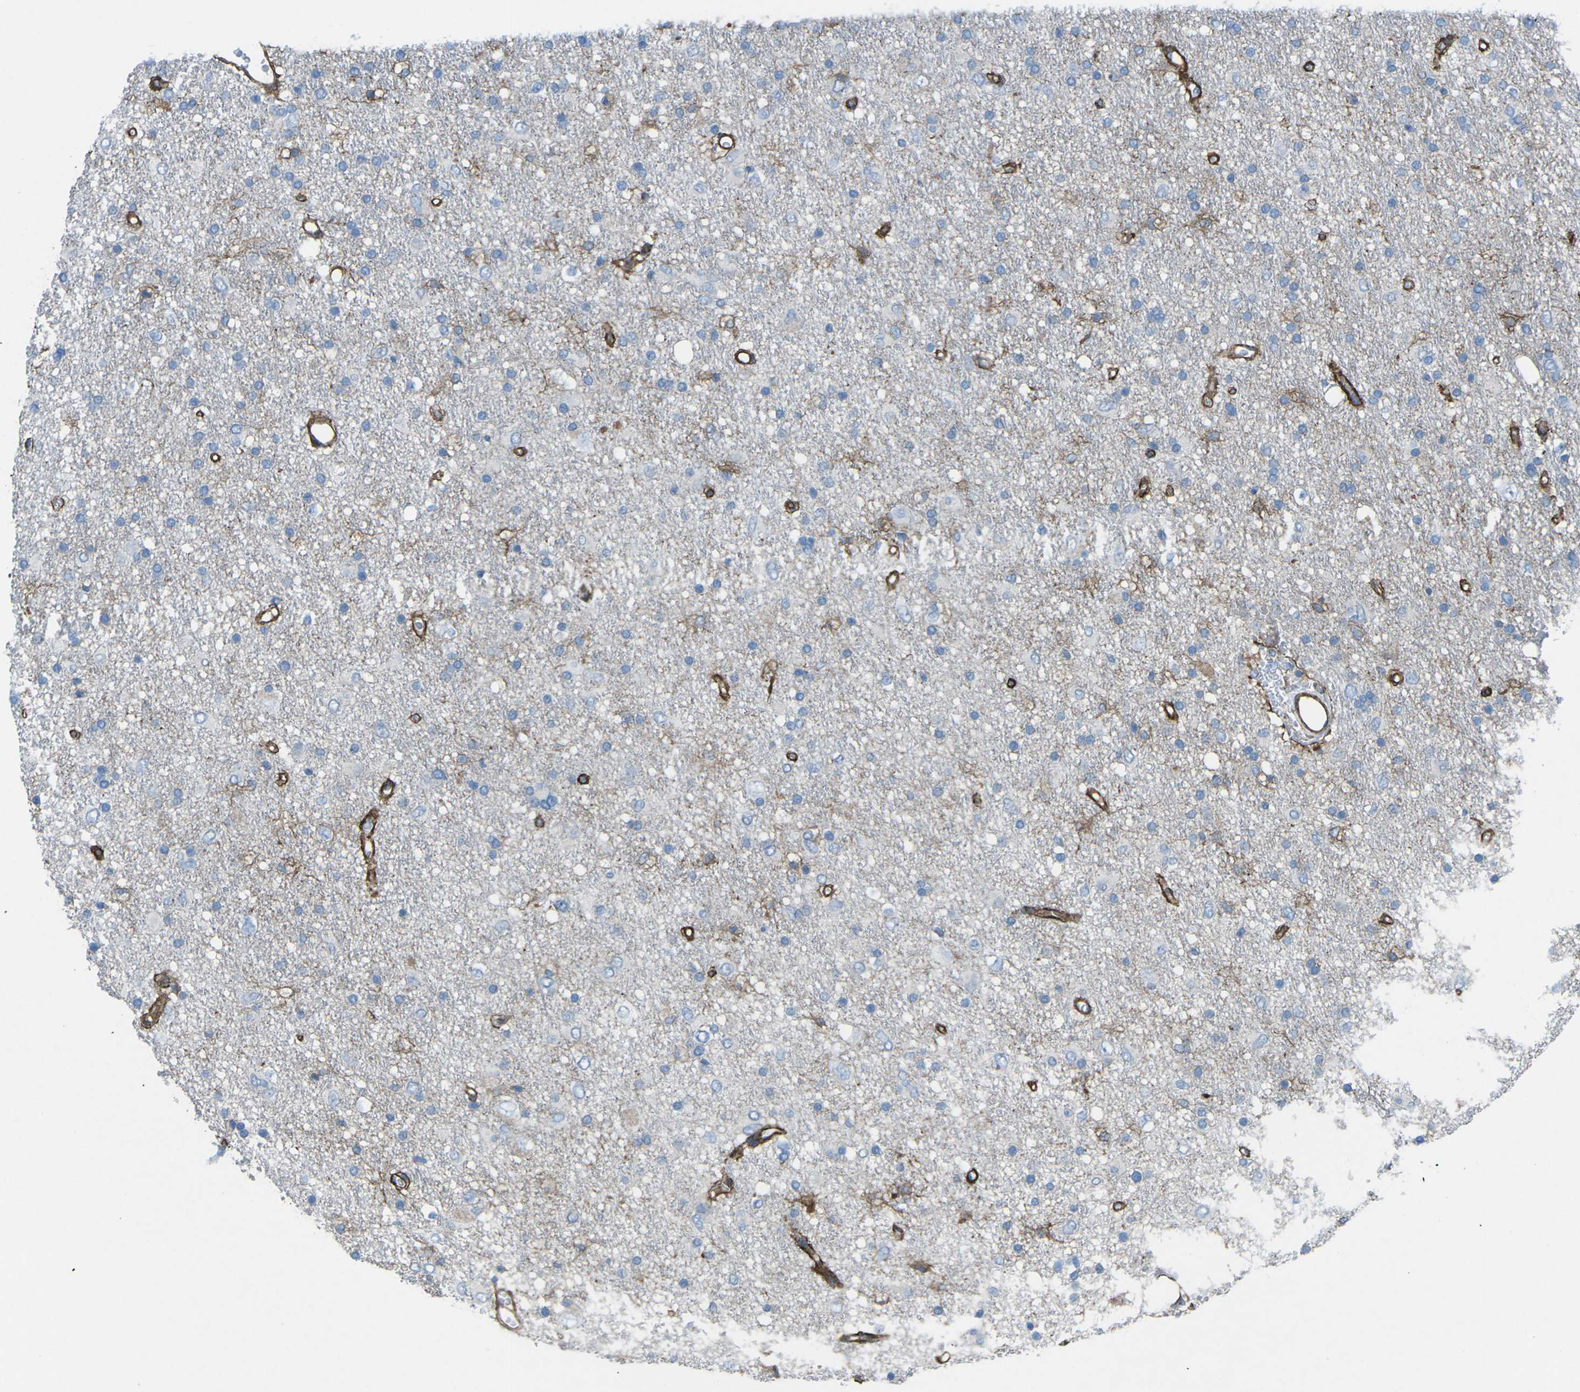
{"staining": {"intensity": "negative", "quantity": "none", "location": "none"}, "tissue": "glioma", "cell_type": "Tumor cells", "image_type": "cancer", "snomed": [{"axis": "morphology", "description": "Glioma, malignant, Low grade"}, {"axis": "topography", "description": "Brain"}], "caption": "DAB immunohistochemical staining of human low-grade glioma (malignant) reveals no significant positivity in tumor cells.", "gene": "UTRN", "patient": {"sex": "male", "age": 77}}